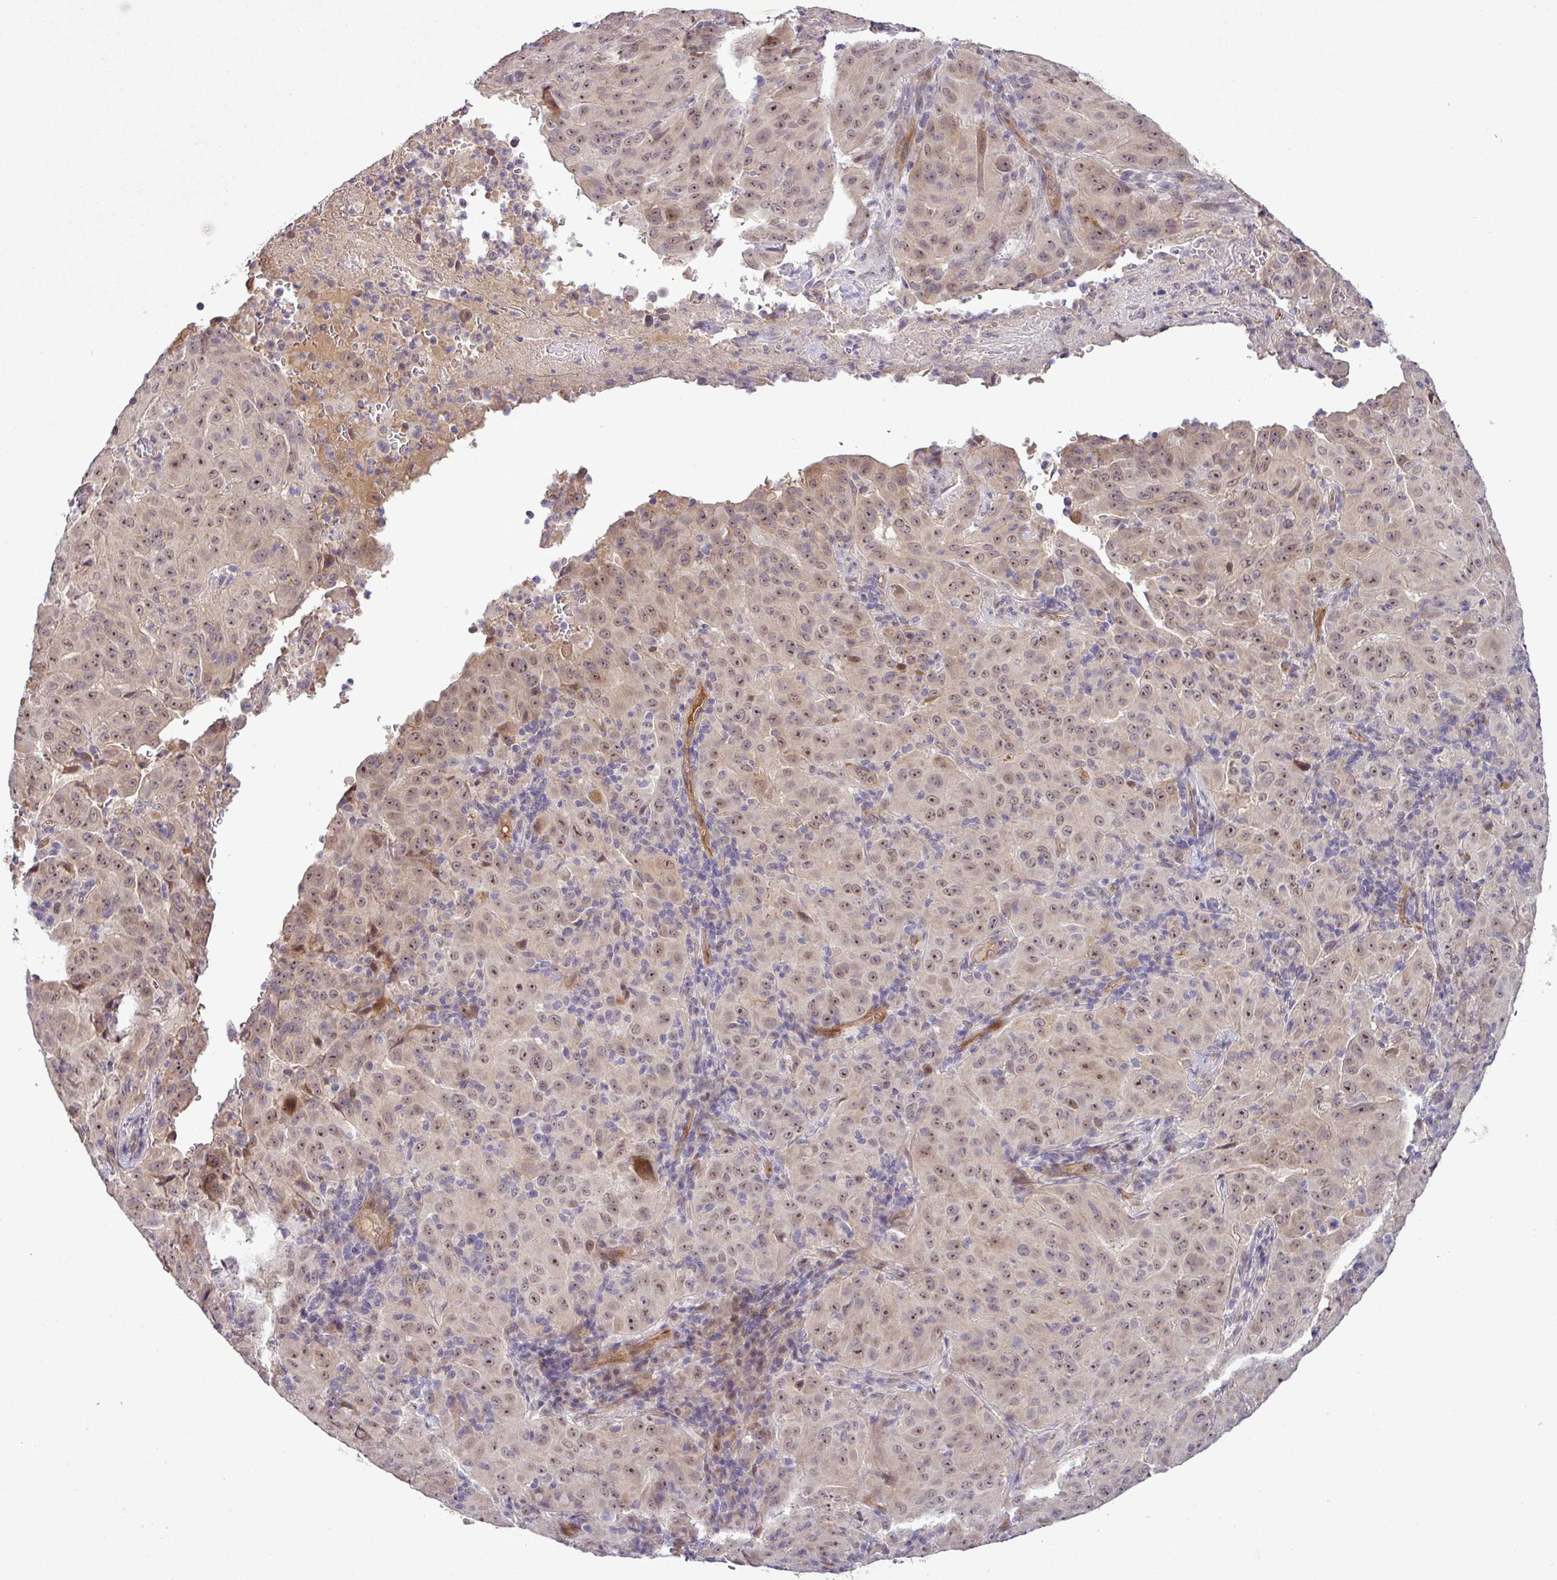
{"staining": {"intensity": "moderate", "quantity": "25%-75%", "location": "nuclear"}, "tissue": "pancreatic cancer", "cell_type": "Tumor cells", "image_type": "cancer", "snomed": [{"axis": "morphology", "description": "Adenocarcinoma, NOS"}, {"axis": "topography", "description": "Pancreas"}], "caption": "This is a micrograph of immunohistochemistry staining of adenocarcinoma (pancreatic), which shows moderate positivity in the nuclear of tumor cells.", "gene": "PCDH1", "patient": {"sex": "male", "age": 63}}